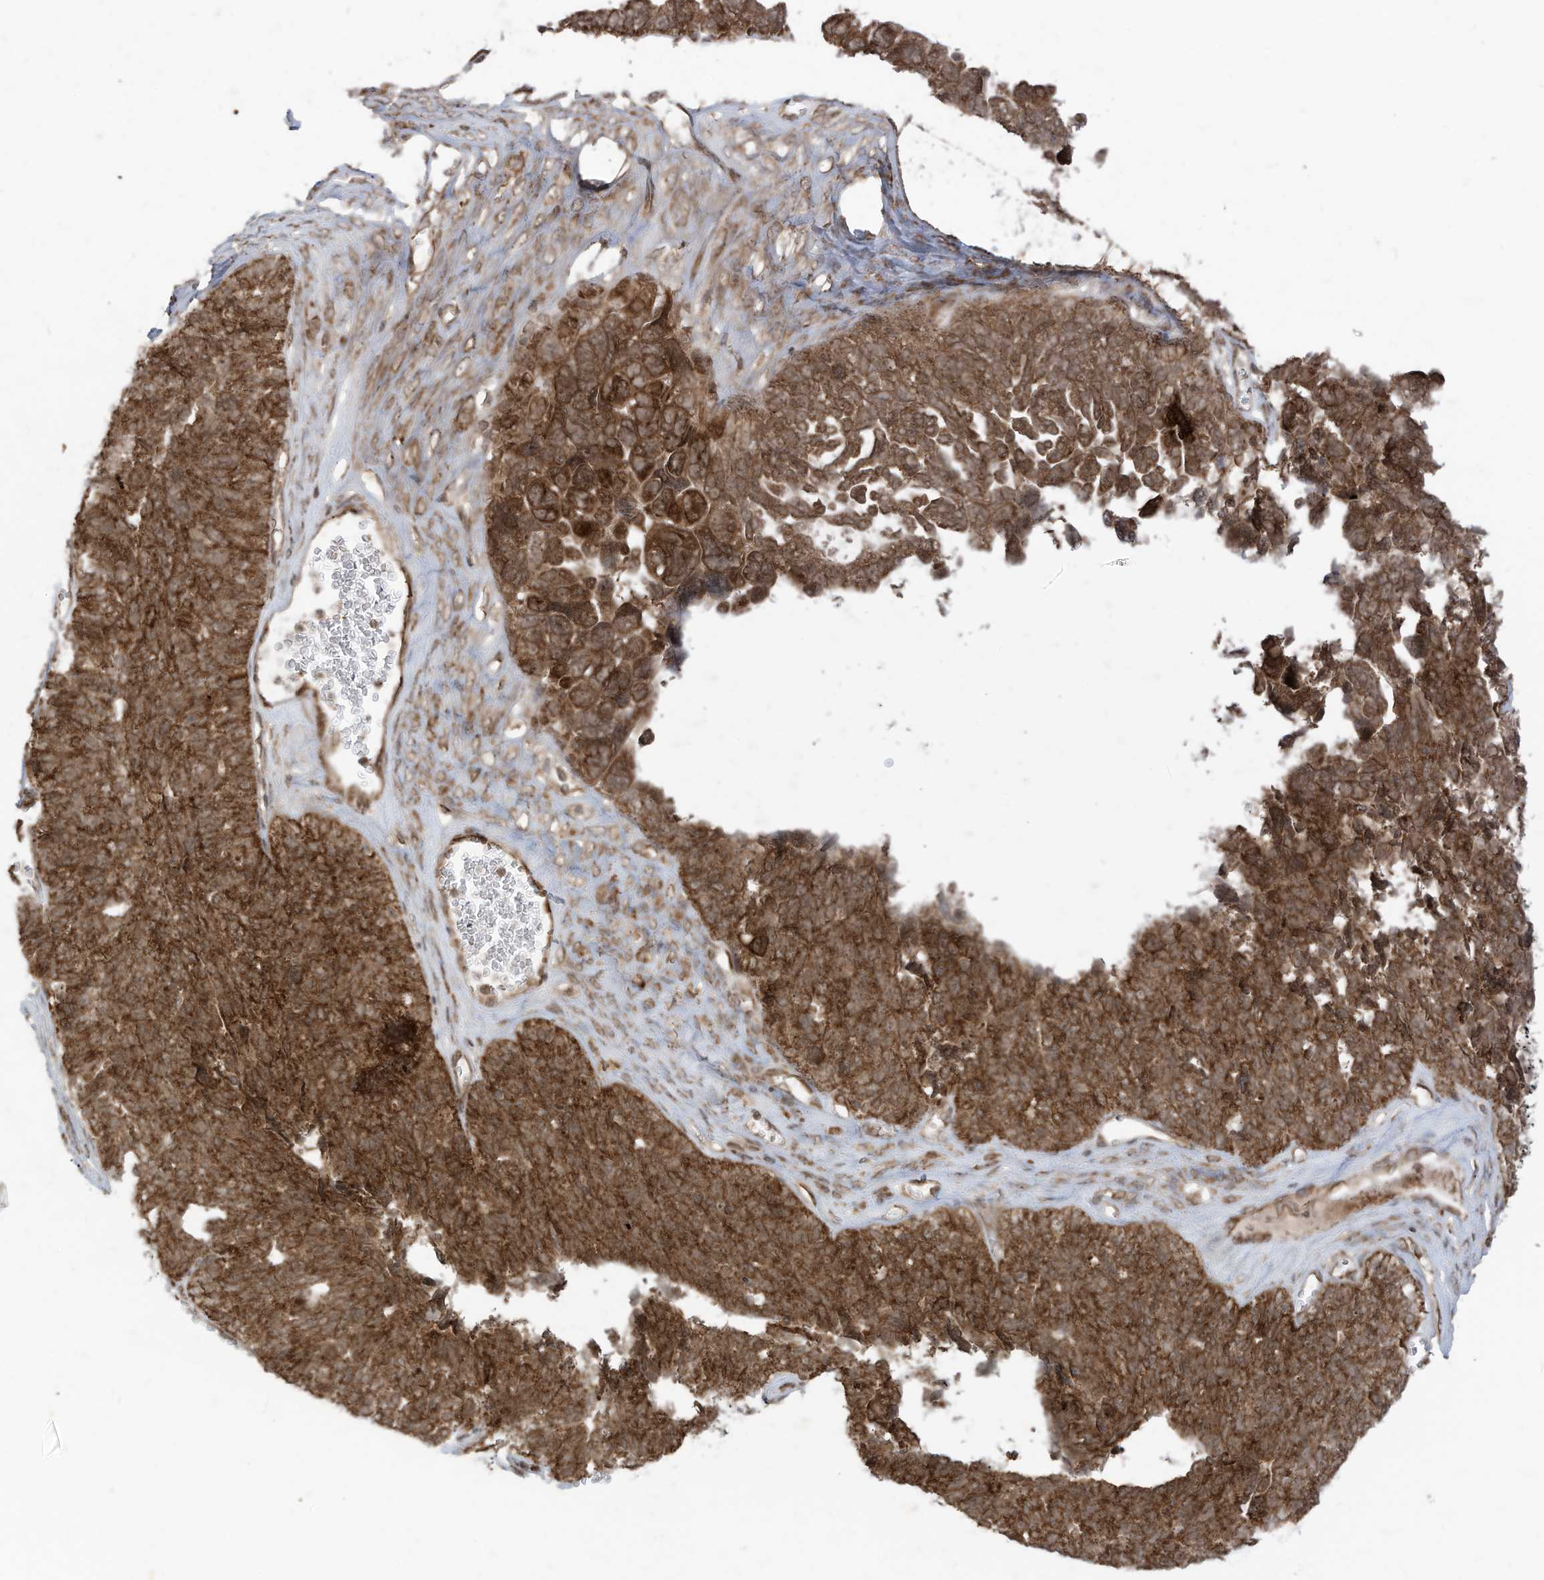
{"staining": {"intensity": "moderate", "quantity": ">75%", "location": "cytoplasmic/membranous"}, "tissue": "ovarian cancer", "cell_type": "Tumor cells", "image_type": "cancer", "snomed": [{"axis": "morphology", "description": "Cystadenocarcinoma, serous, NOS"}, {"axis": "topography", "description": "Ovary"}], "caption": "Human ovarian cancer (serous cystadenocarcinoma) stained for a protein (brown) demonstrates moderate cytoplasmic/membranous positive positivity in approximately >75% of tumor cells.", "gene": "TRIM67", "patient": {"sex": "female", "age": 79}}